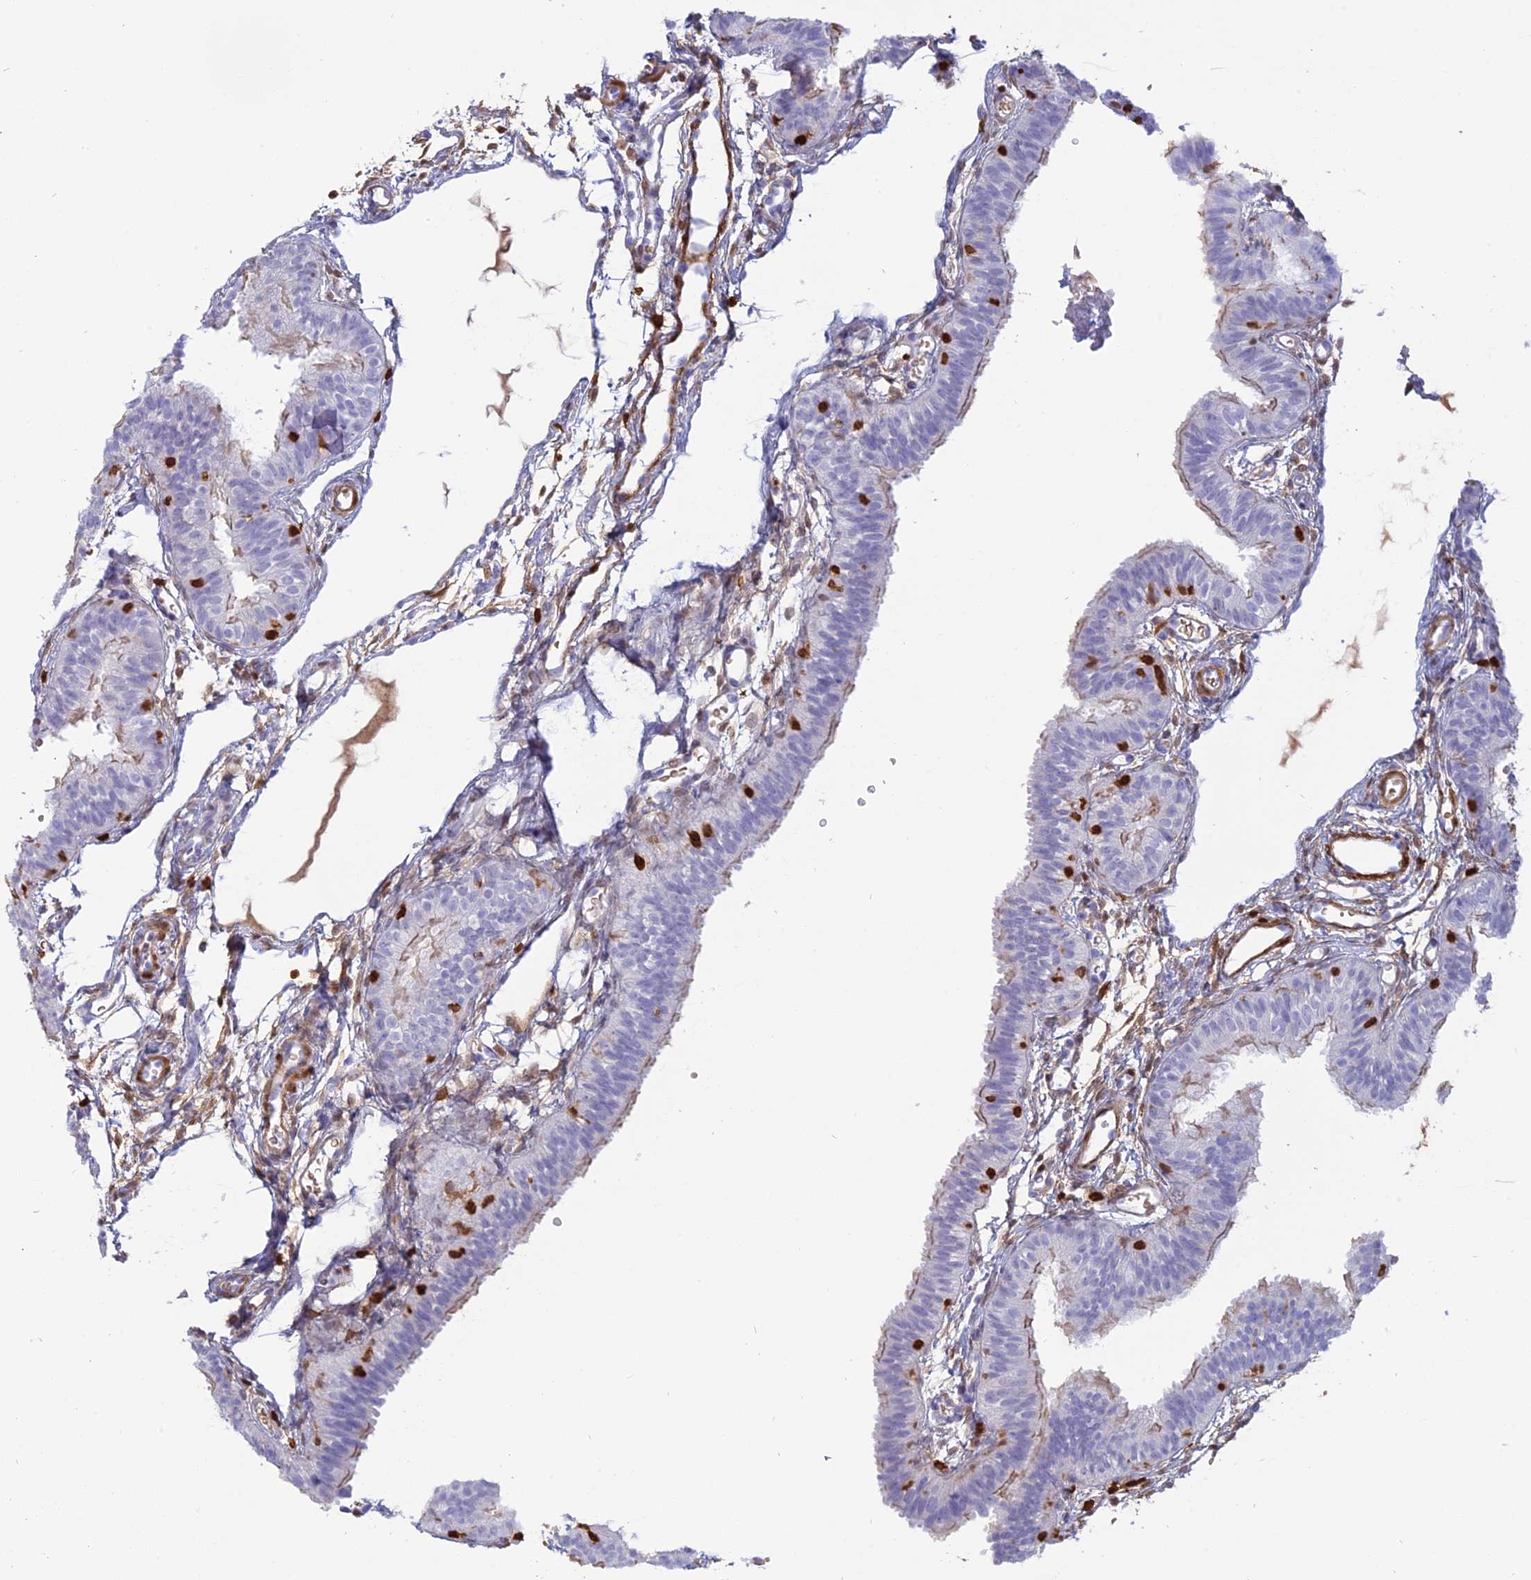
{"staining": {"intensity": "negative", "quantity": "none", "location": "none"}, "tissue": "fallopian tube", "cell_type": "Glandular cells", "image_type": "normal", "snomed": [{"axis": "morphology", "description": "Normal tissue, NOS"}, {"axis": "topography", "description": "Fallopian tube"}], "caption": "Histopathology image shows no protein staining in glandular cells of unremarkable fallopian tube.", "gene": "PGBD4", "patient": {"sex": "female", "age": 35}}